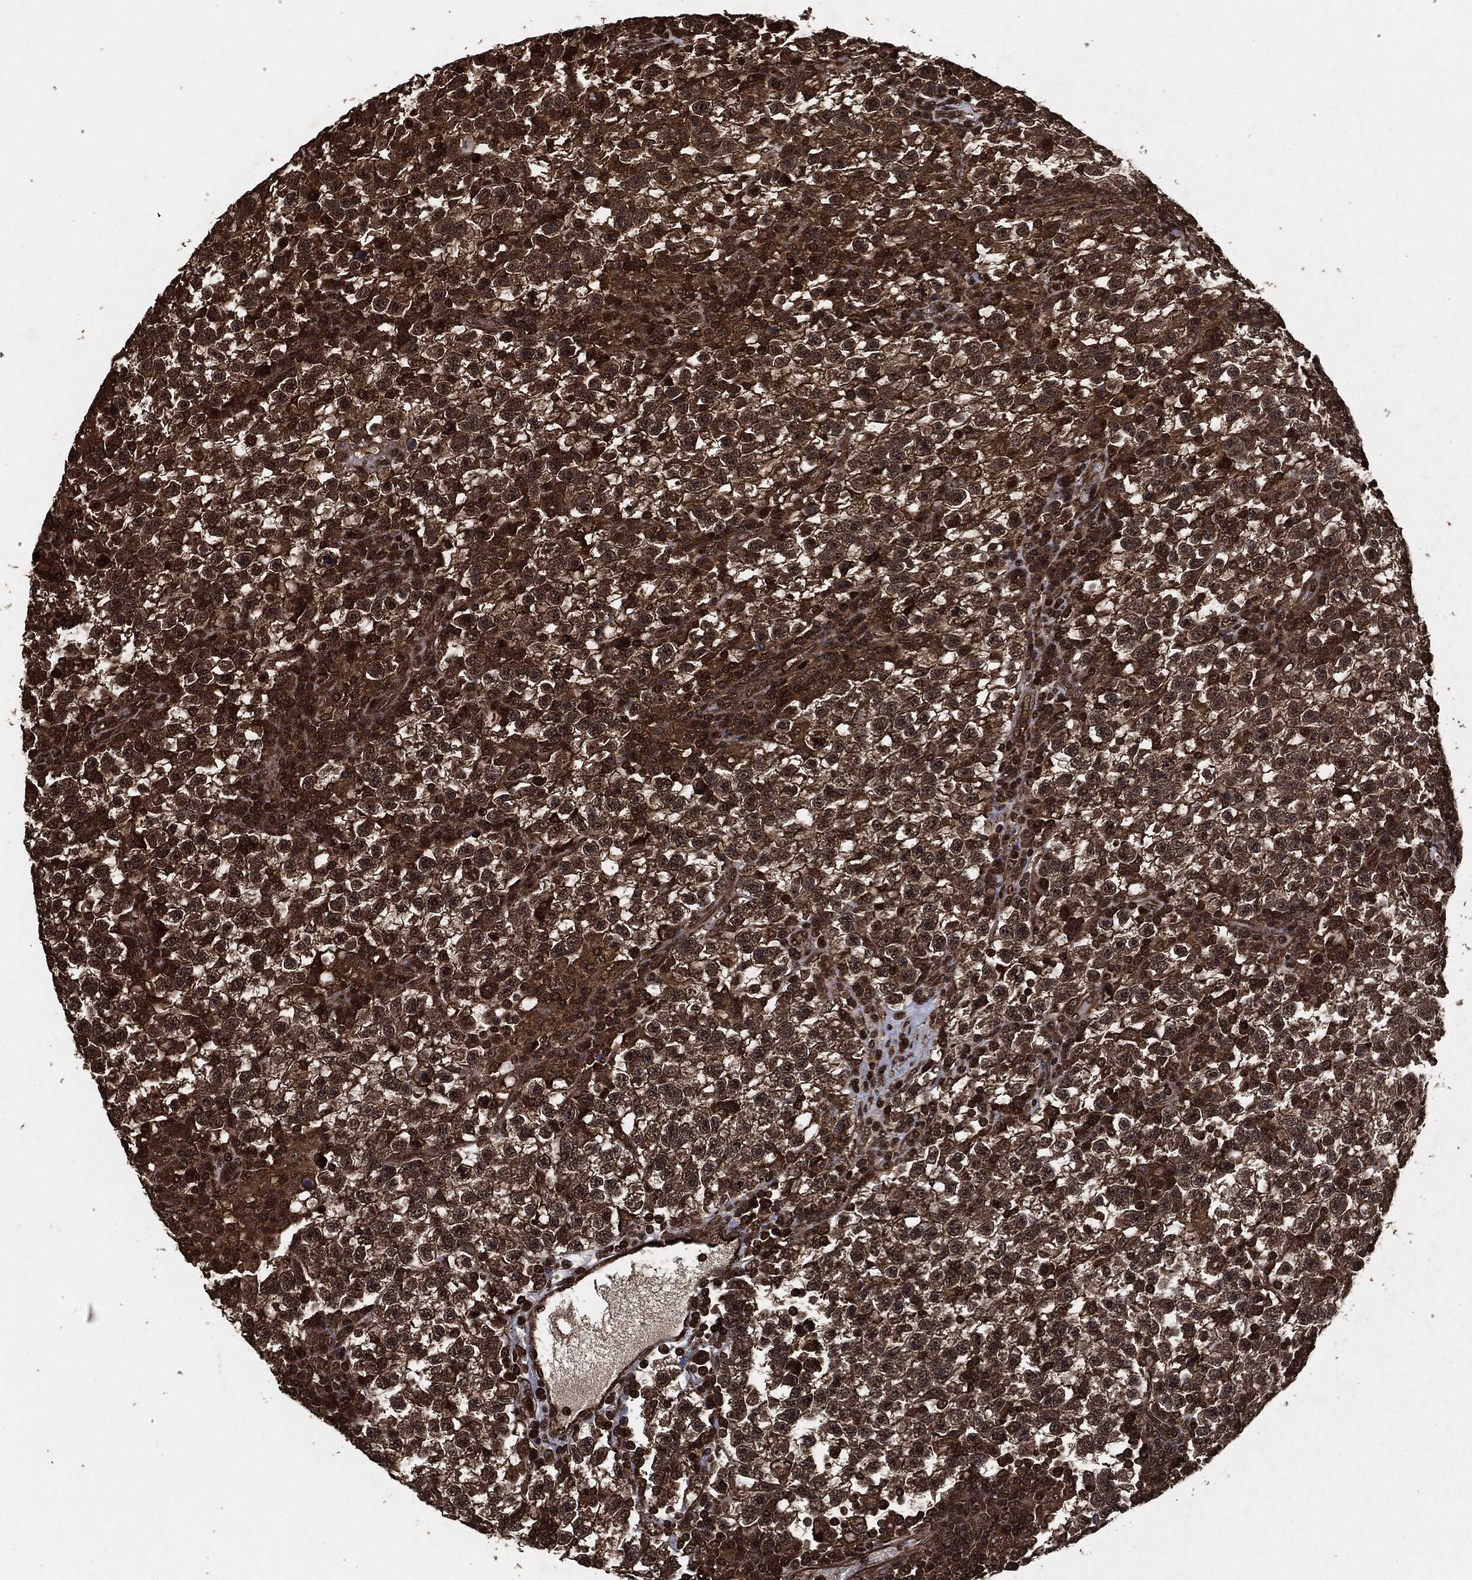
{"staining": {"intensity": "strong", "quantity": ">75%", "location": "cytoplasmic/membranous"}, "tissue": "testis cancer", "cell_type": "Tumor cells", "image_type": "cancer", "snomed": [{"axis": "morphology", "description": "Seminoma, NOS"}, {"axis": "topography", "description": "Testis"}], "caption": "Immunohistochemistry image of human testis seminoma stained for a protein (brown), which shows high levels of strong cytoplasmic/membranous staining in about >75% of tumor cells.", "gene": "HRAS", "patient": {"sex": "male", "age": 47}}